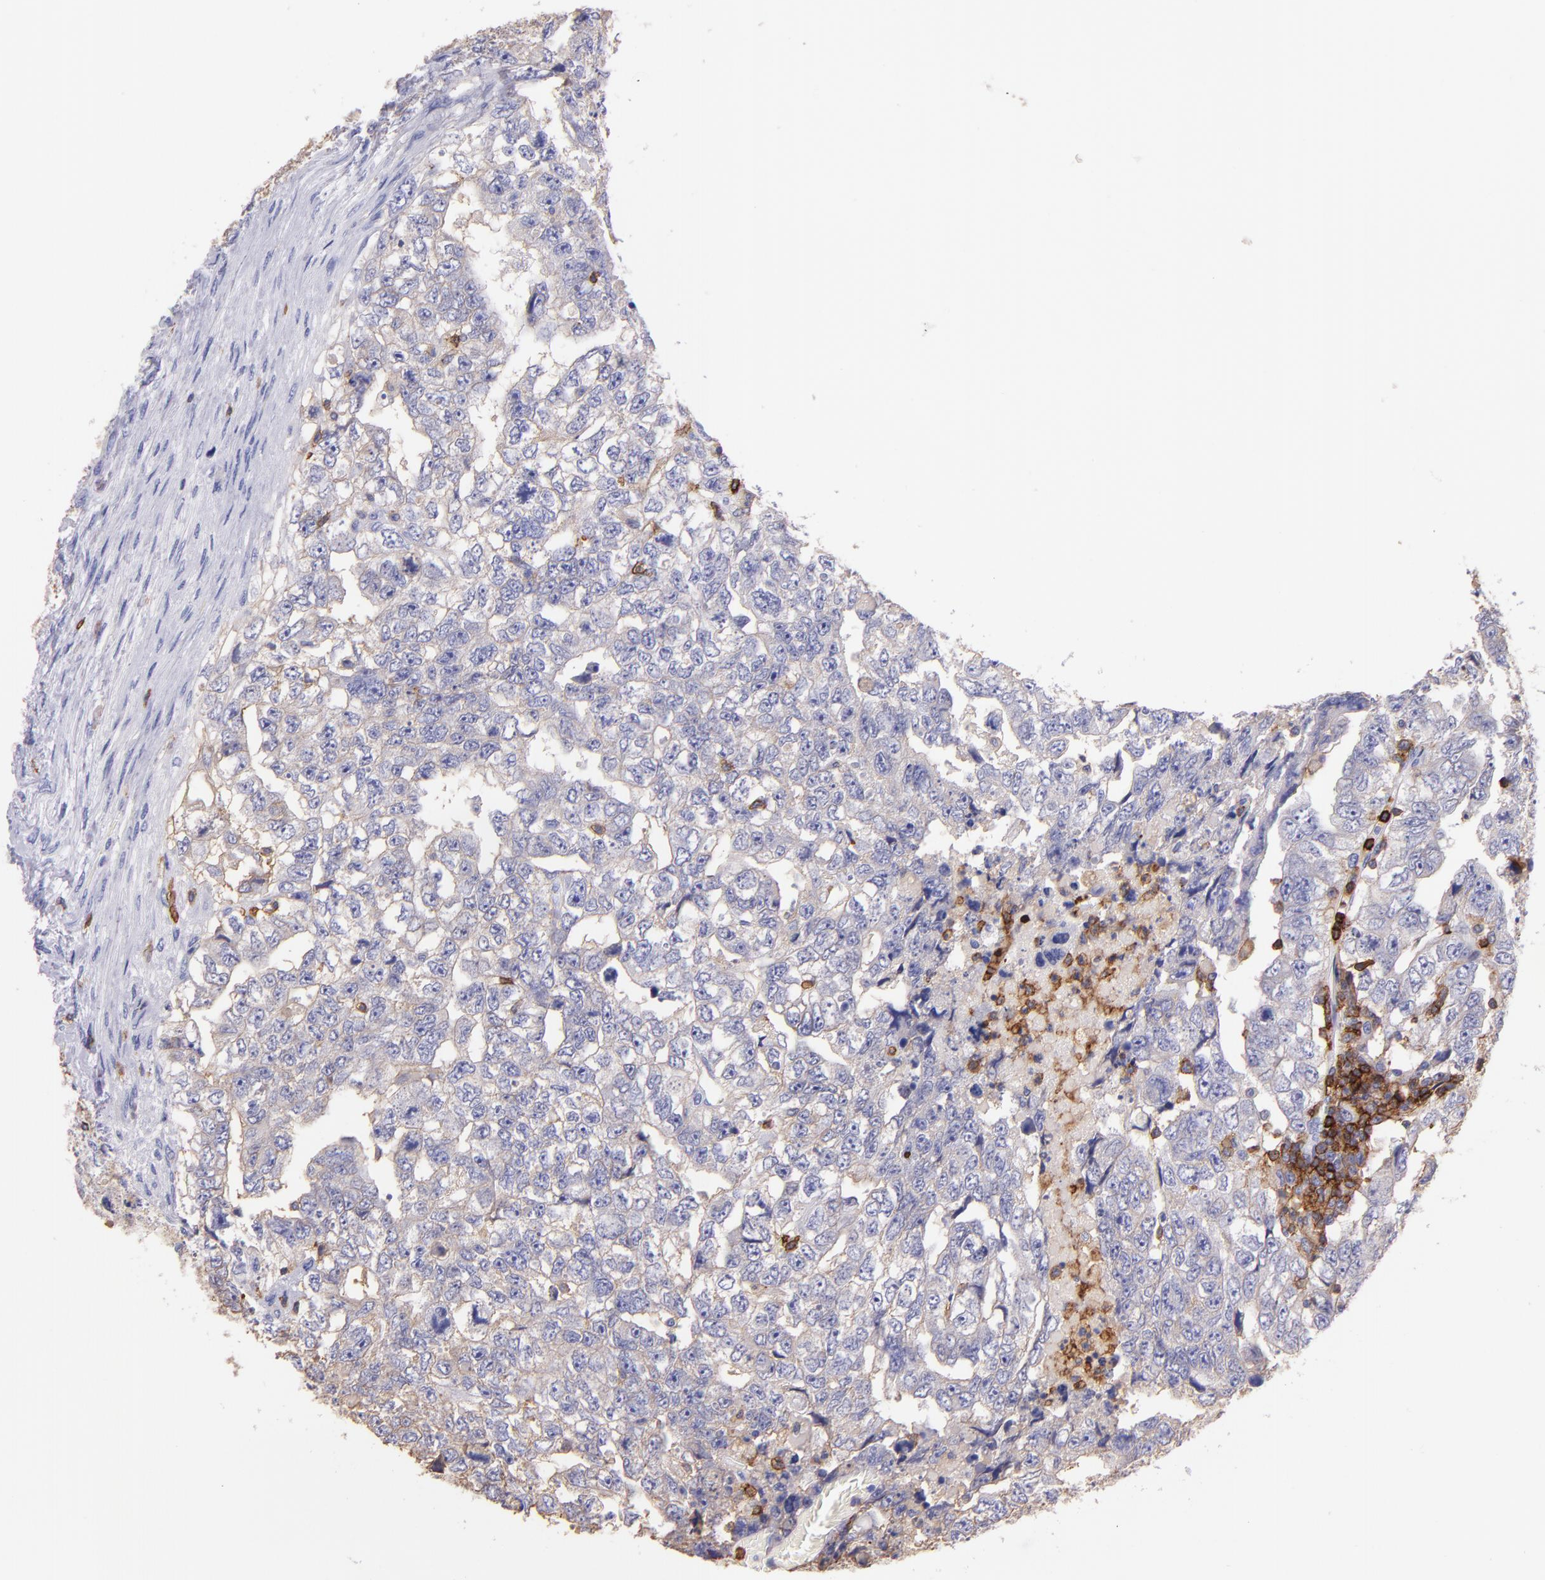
{"staining": {"intensity": "weak", "quantity": "<25%", "location": "cytoplasmic/membranous"}, "tissue": "testis cancer", "cell_type": "Tumor cells", "image_type": "cancer", "snomed": [{"axis": "morphology", "description": "Carcinoma, Embryonal, NOS"}, {"axis": "topography", "description": "Testis"}], "caption": "The image exhibits no significant positivity in tumor cells of testis embryonal carcinoma.", "gene": "SPN", "patient": {"sex": "male", "age": 36}}